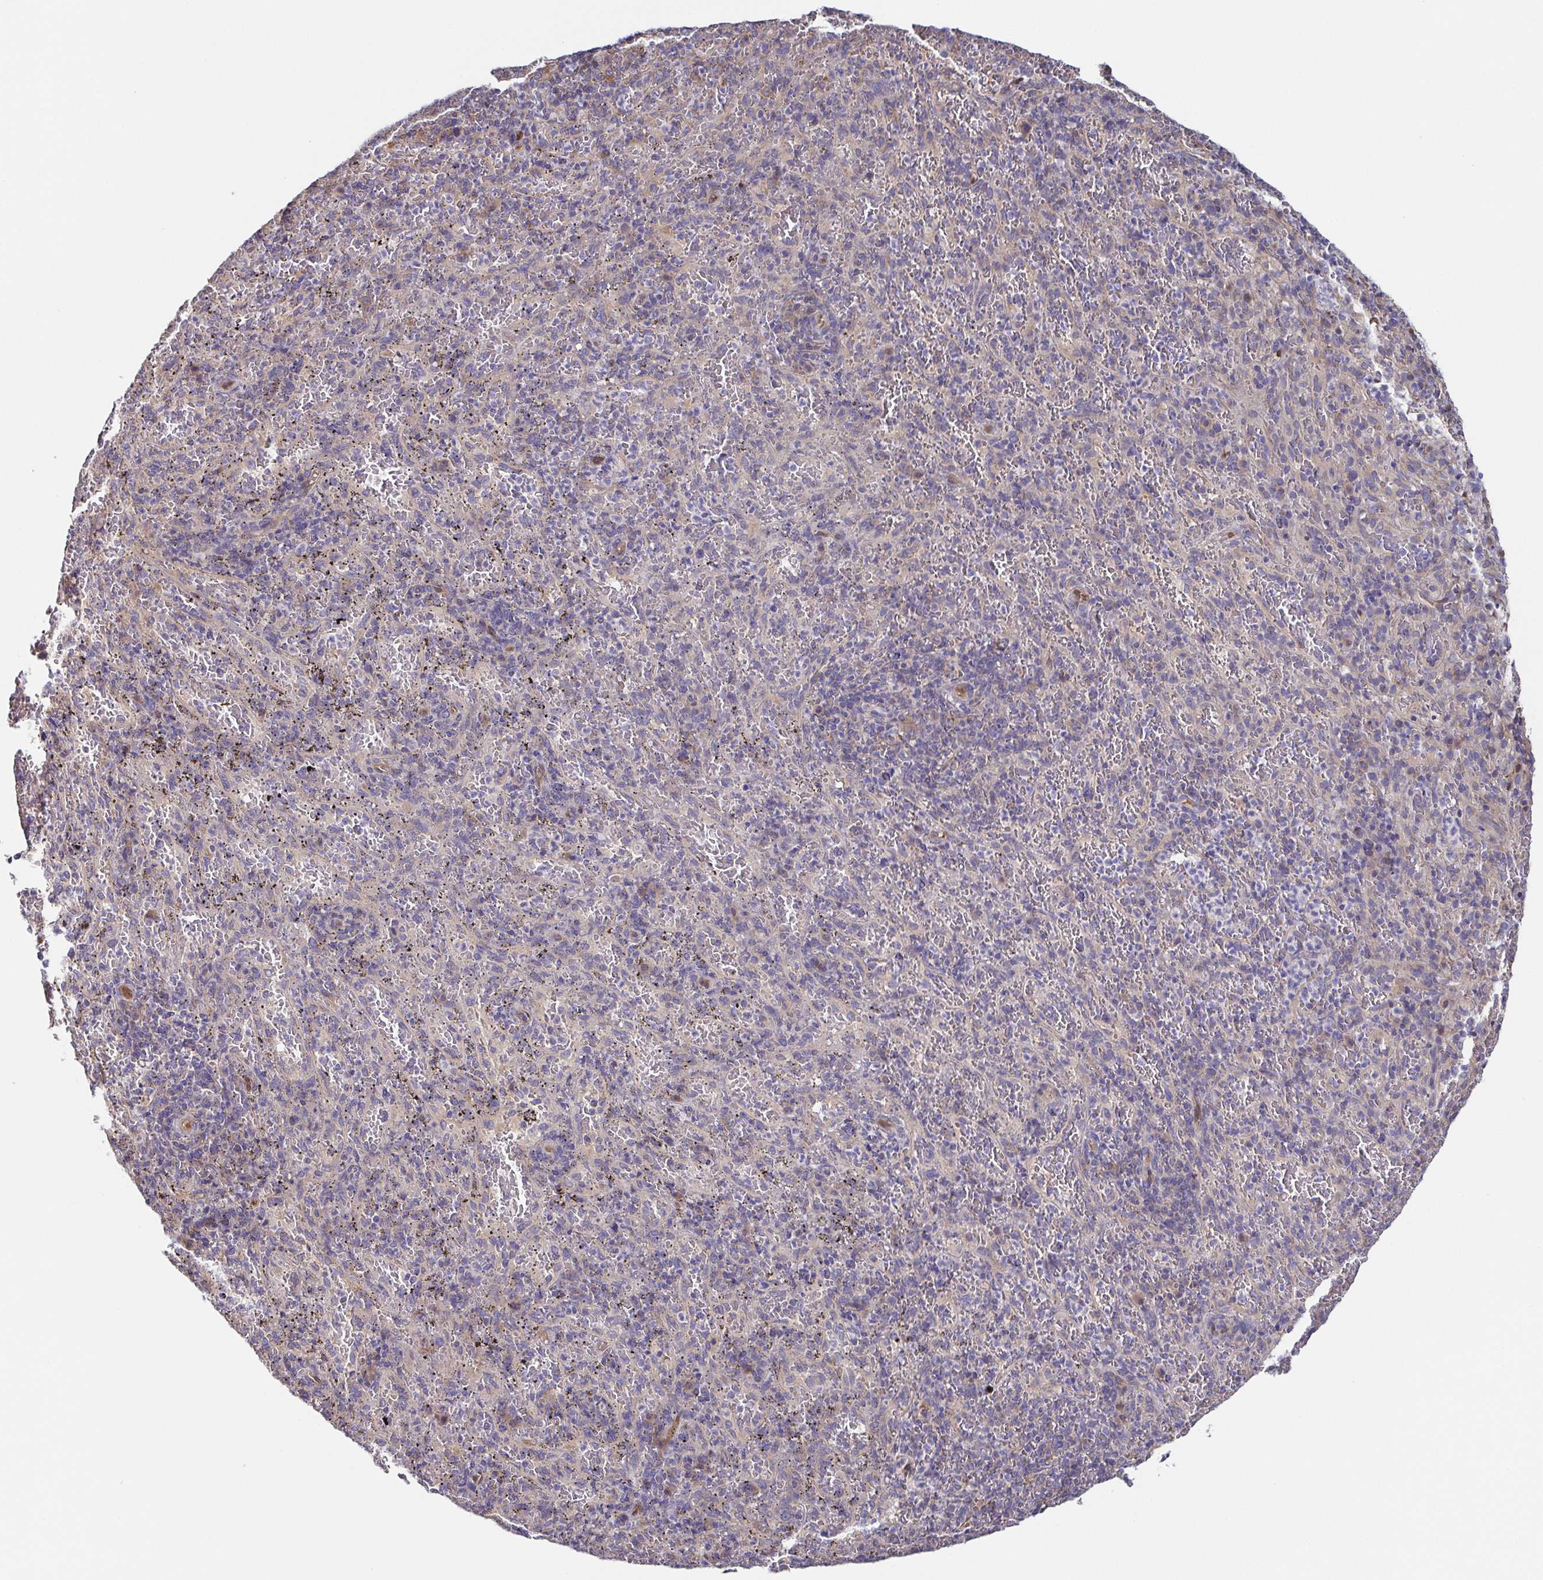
{"staining": {"intensity": "negative", "quantity": "none", "location": "none"}, "tissue": "spleen", "cell_type": "Cells in red pulp", "image_type": "normal", "snomed": [{"axis": "morphology", "description": "Normal tissue, NOS"}, {"axis": "topography", "description": "Spleen"}], "caption": "Spleen was stained to show a protein in brown. There is no significant positivity in cells in red pulp. The staining was performed using DAB (3,3'-diaminobenzidine) to visualize the protein expression in brown, while the nuclei were stained in blue with hematoxylin (Magnification: 20x).", "gene": "EIF3D", "patient": {"sex": "male", "age": 57}}